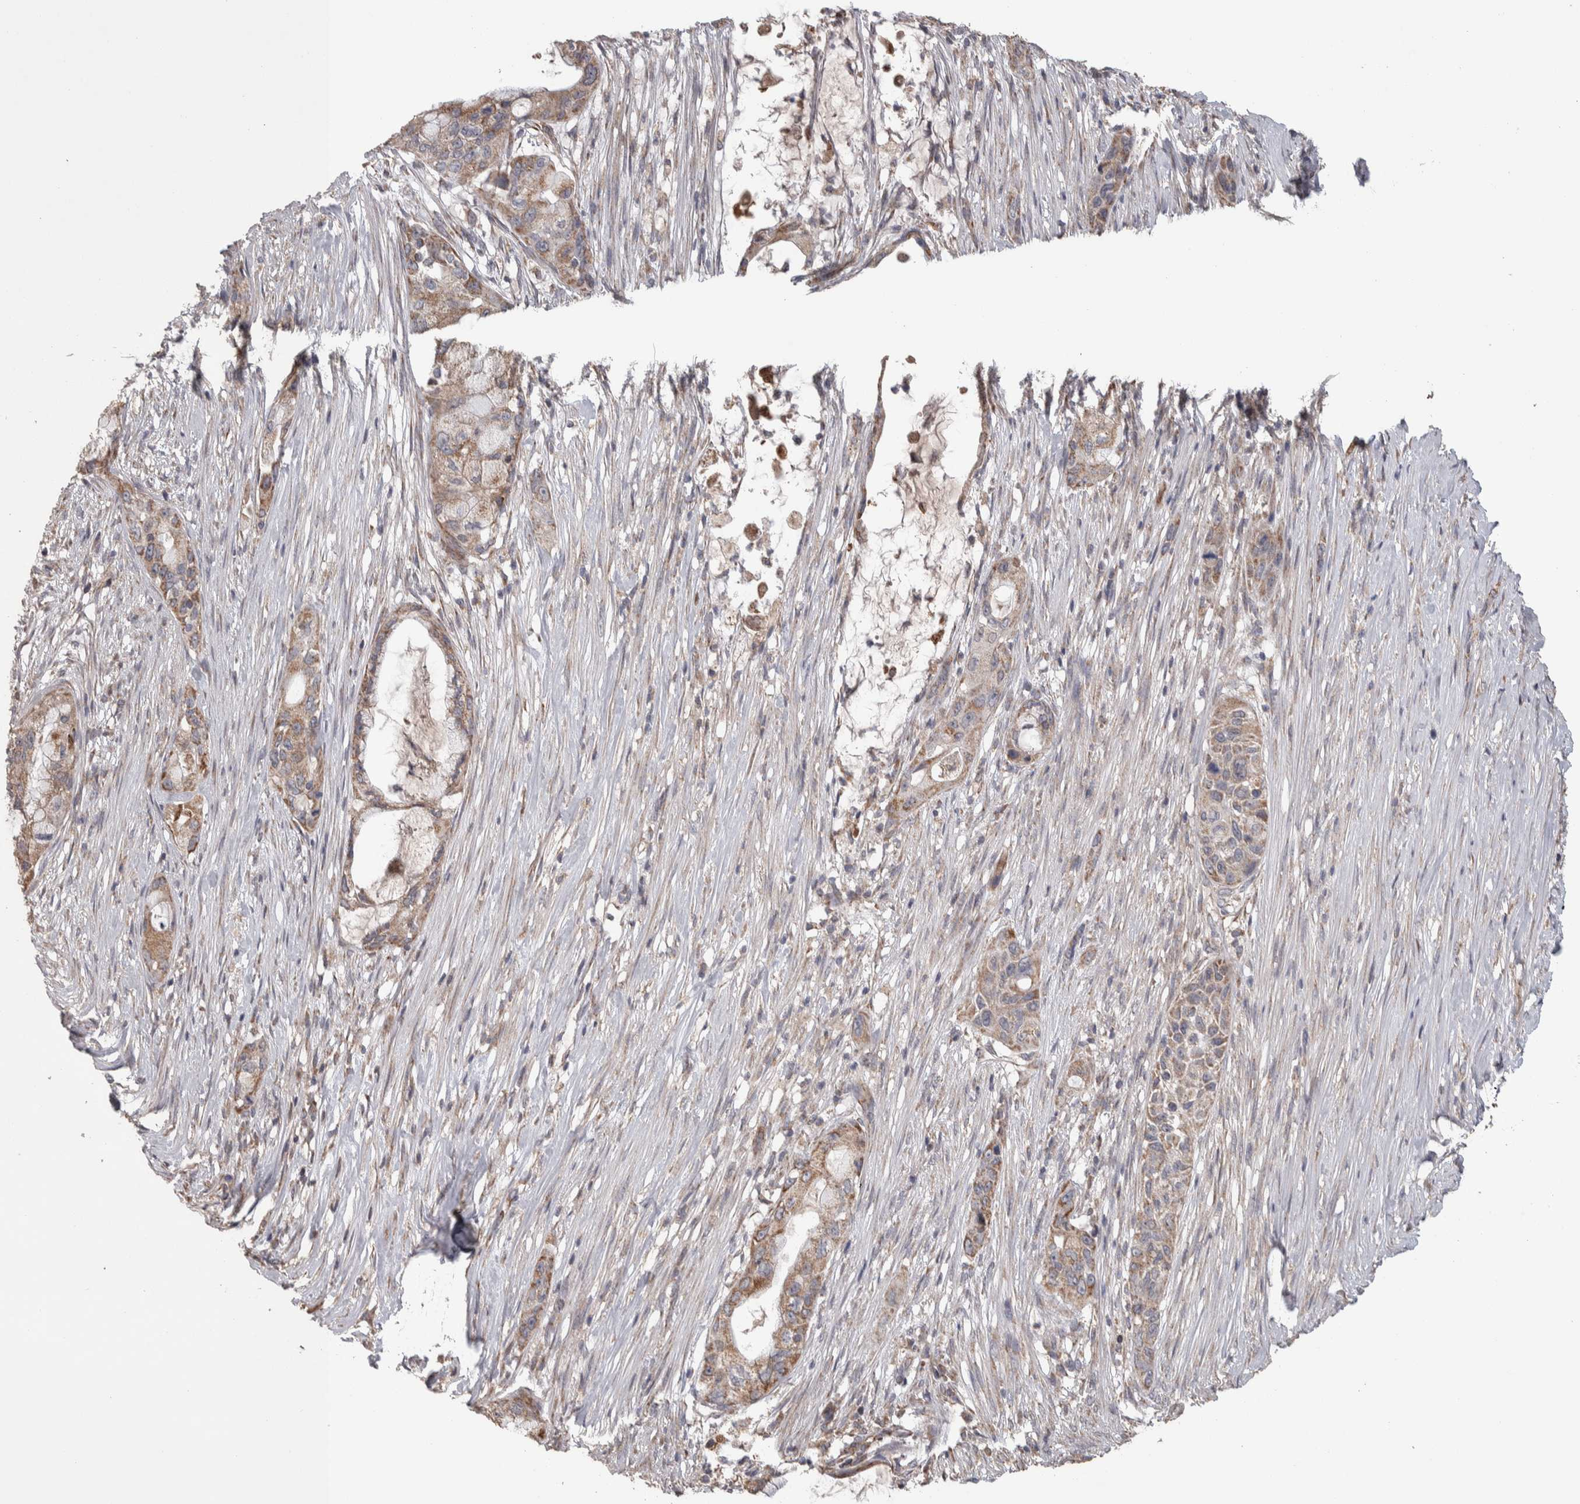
{"staining": {"intensity": "weak", "quantity": ">75%", "location": "cytoplasmic/membranous"}, "tissue": "pancreatic cancer", "cell_type": "Tumor cells", "image_type": "cancer", "snomed": [{"axis": "morphology", "description": "Adenocarcinoma, NOS"}, {"axis": "topography", "description": "Pancreas"}], "caption": "Protein analysis of pancreatic adenocarcinoma tissue displays weak cytoplasmic/membranous positivity in about >75% of tumor cells. The staining is performed using DAB brown chromogen to label protein expression. The nuclei are counter-stained blue using hematoxylin.", "gene": "SCO1", "patient": {"sex": "male", "age": 53}}